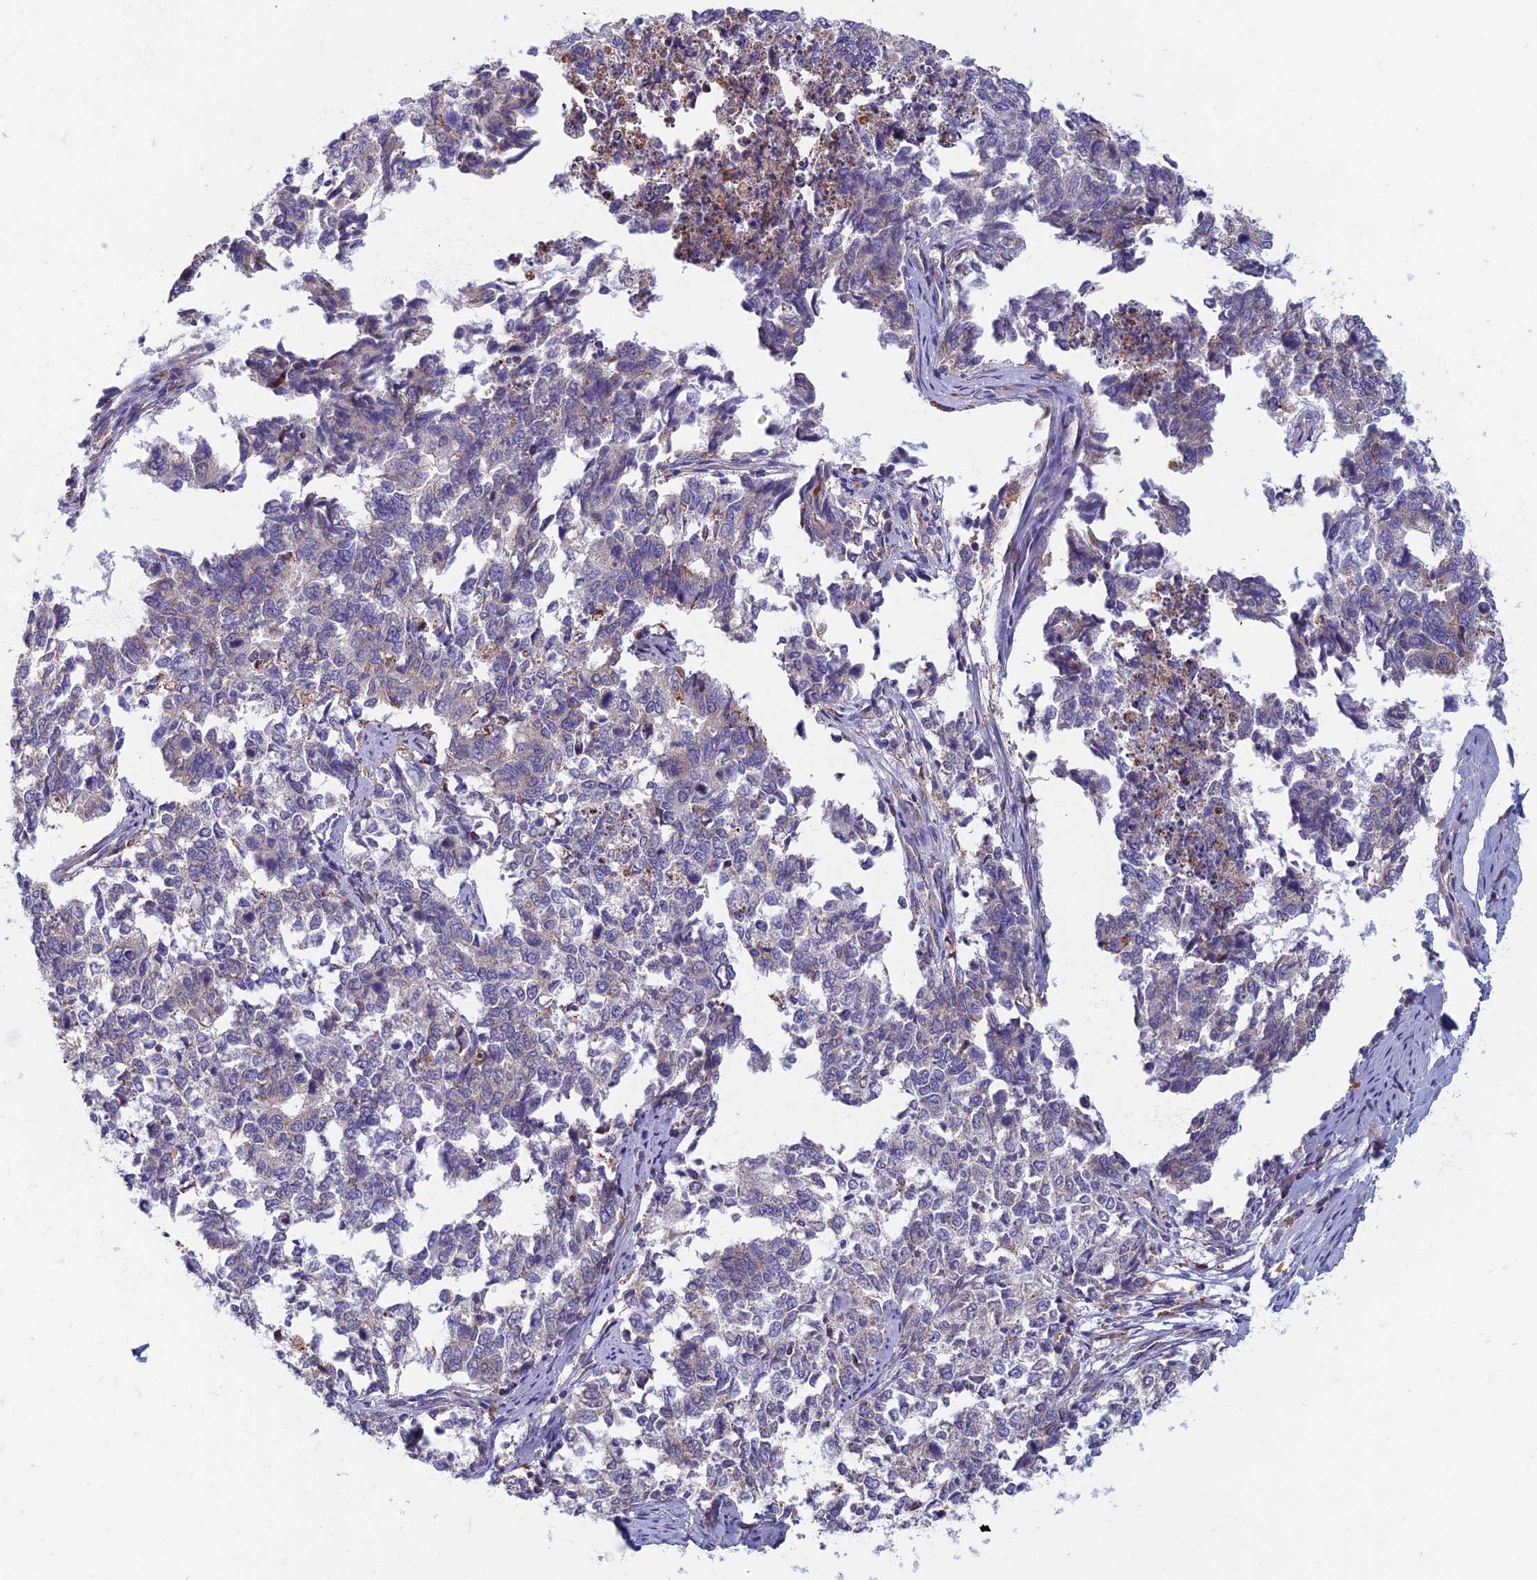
{"staining": {"intensity": "weak", "quantity": "<25%", "location": "cytoplasmic/membranous"}, "tissue": "cervical cancer", "cell_type": "Tumor cells", "image_type": "cancer", "snomed": [{"axis": "morphology", "description": "Squamous cell carcinoma, NOS"}, {"axis": "topography", "description": "Cervix"}], "caption": "The IHC photomicrograph has no significant positivity in tumor cells of cervical squamous cell carcinoma tissue.", "gene": "DDX51", "patient": {"sex": "female", "age": 63}}